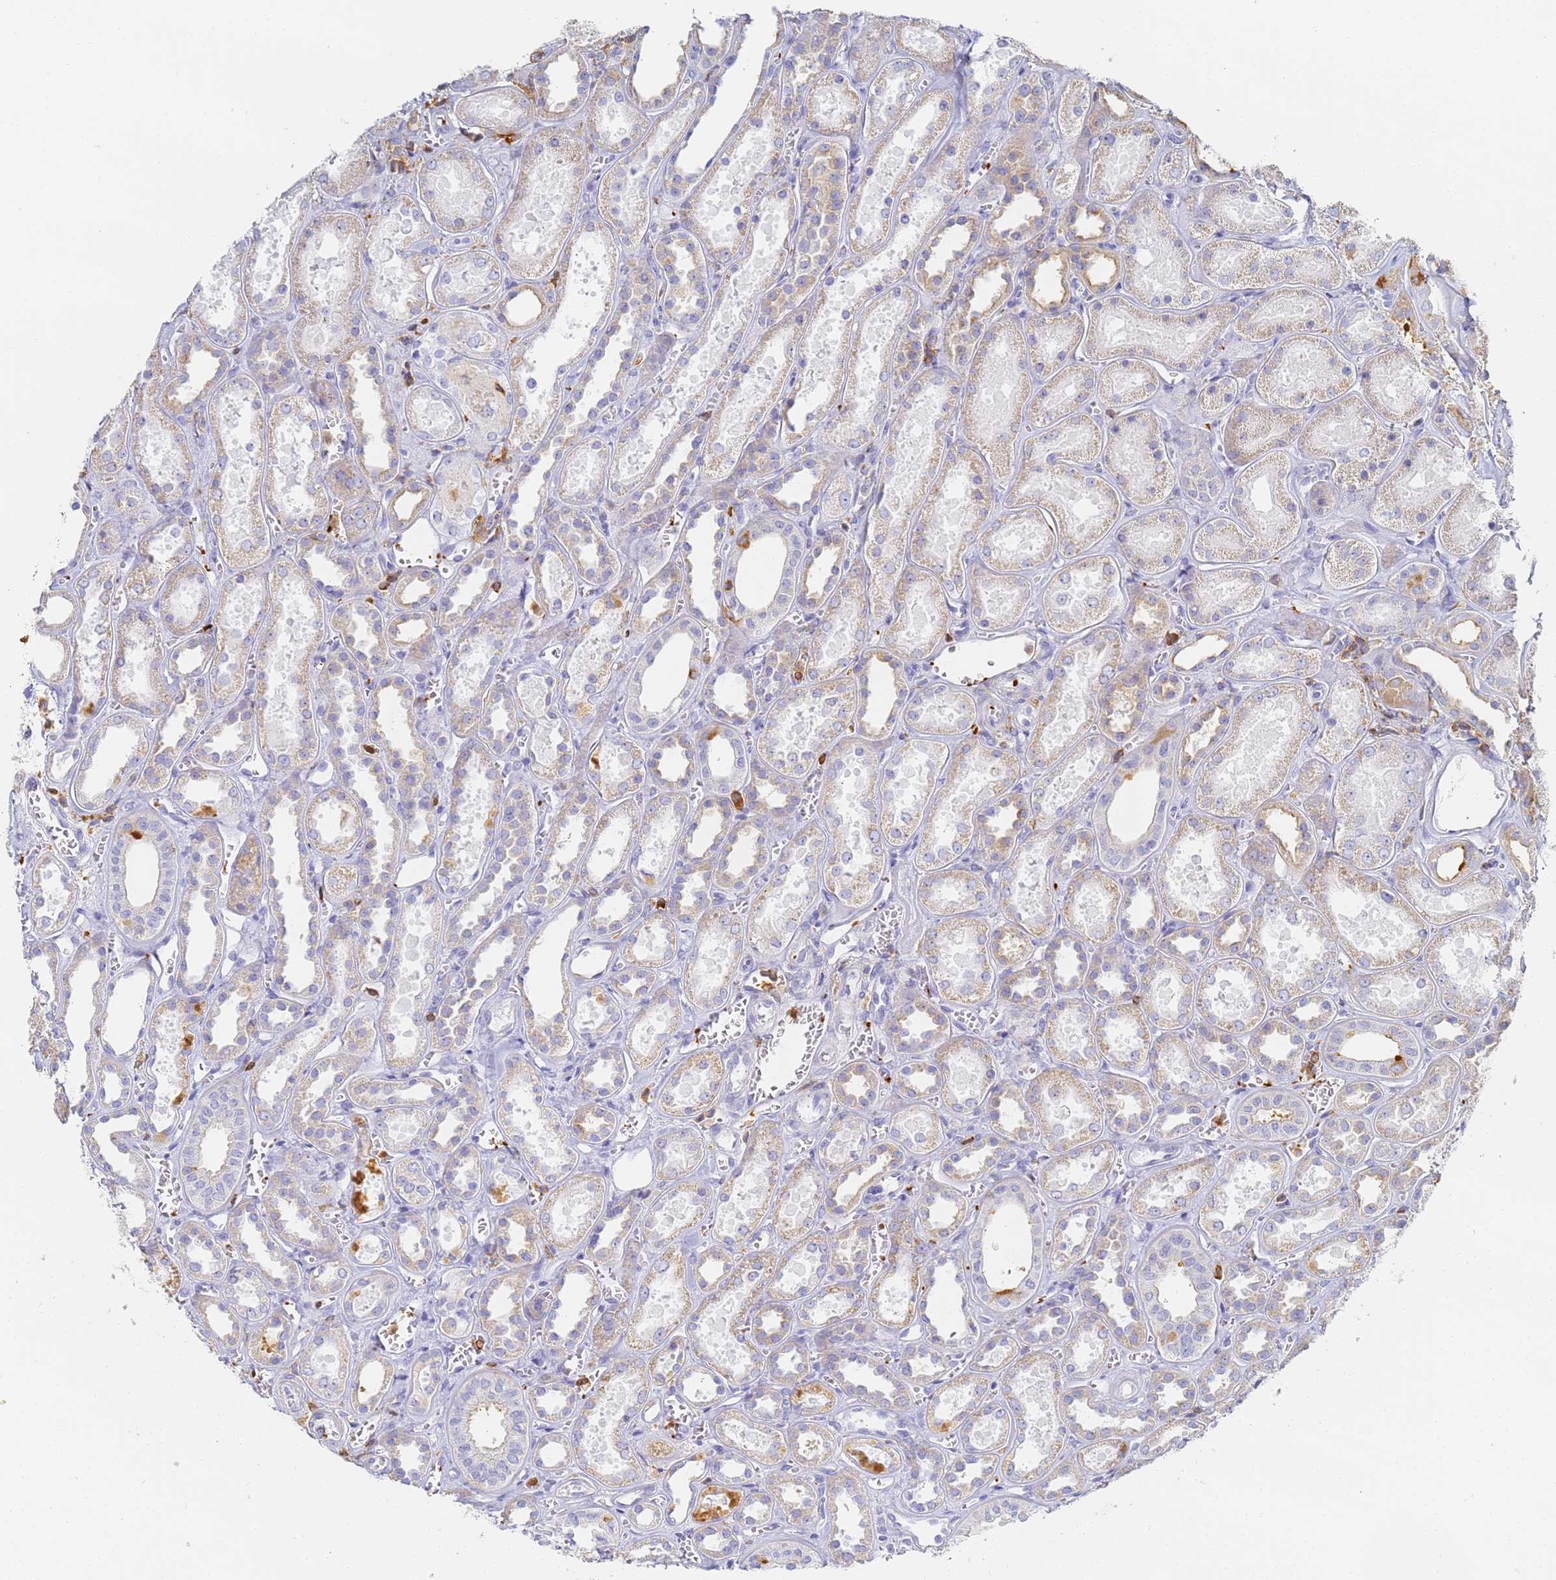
{"staining": {"intensity": "moderate", "quantity": "<25%", "location": "cytoplasmic/membranous"}, "tissue": "kidney", "cell_type": "Cells in glomeruli", "image_type": "normal", "snomed": [{"axis": "morphology", "description": "Normal tissue, NOS"}, {"axis": "morphology", "description": "Adenocarcinoma, NOS"}, {"axis": "topography", "description": "Kidney"}], "caption": "Protein staining by IHC shows moderate cytoplasmic/membranous expression in approximately <25% of cells in glomeruli in unremarkable kidney. (DAB IHC, brown staining for protein, blue staining for nuclei).", "gene": "BIN2", "patient": {"sex": "female", "age": 68}}